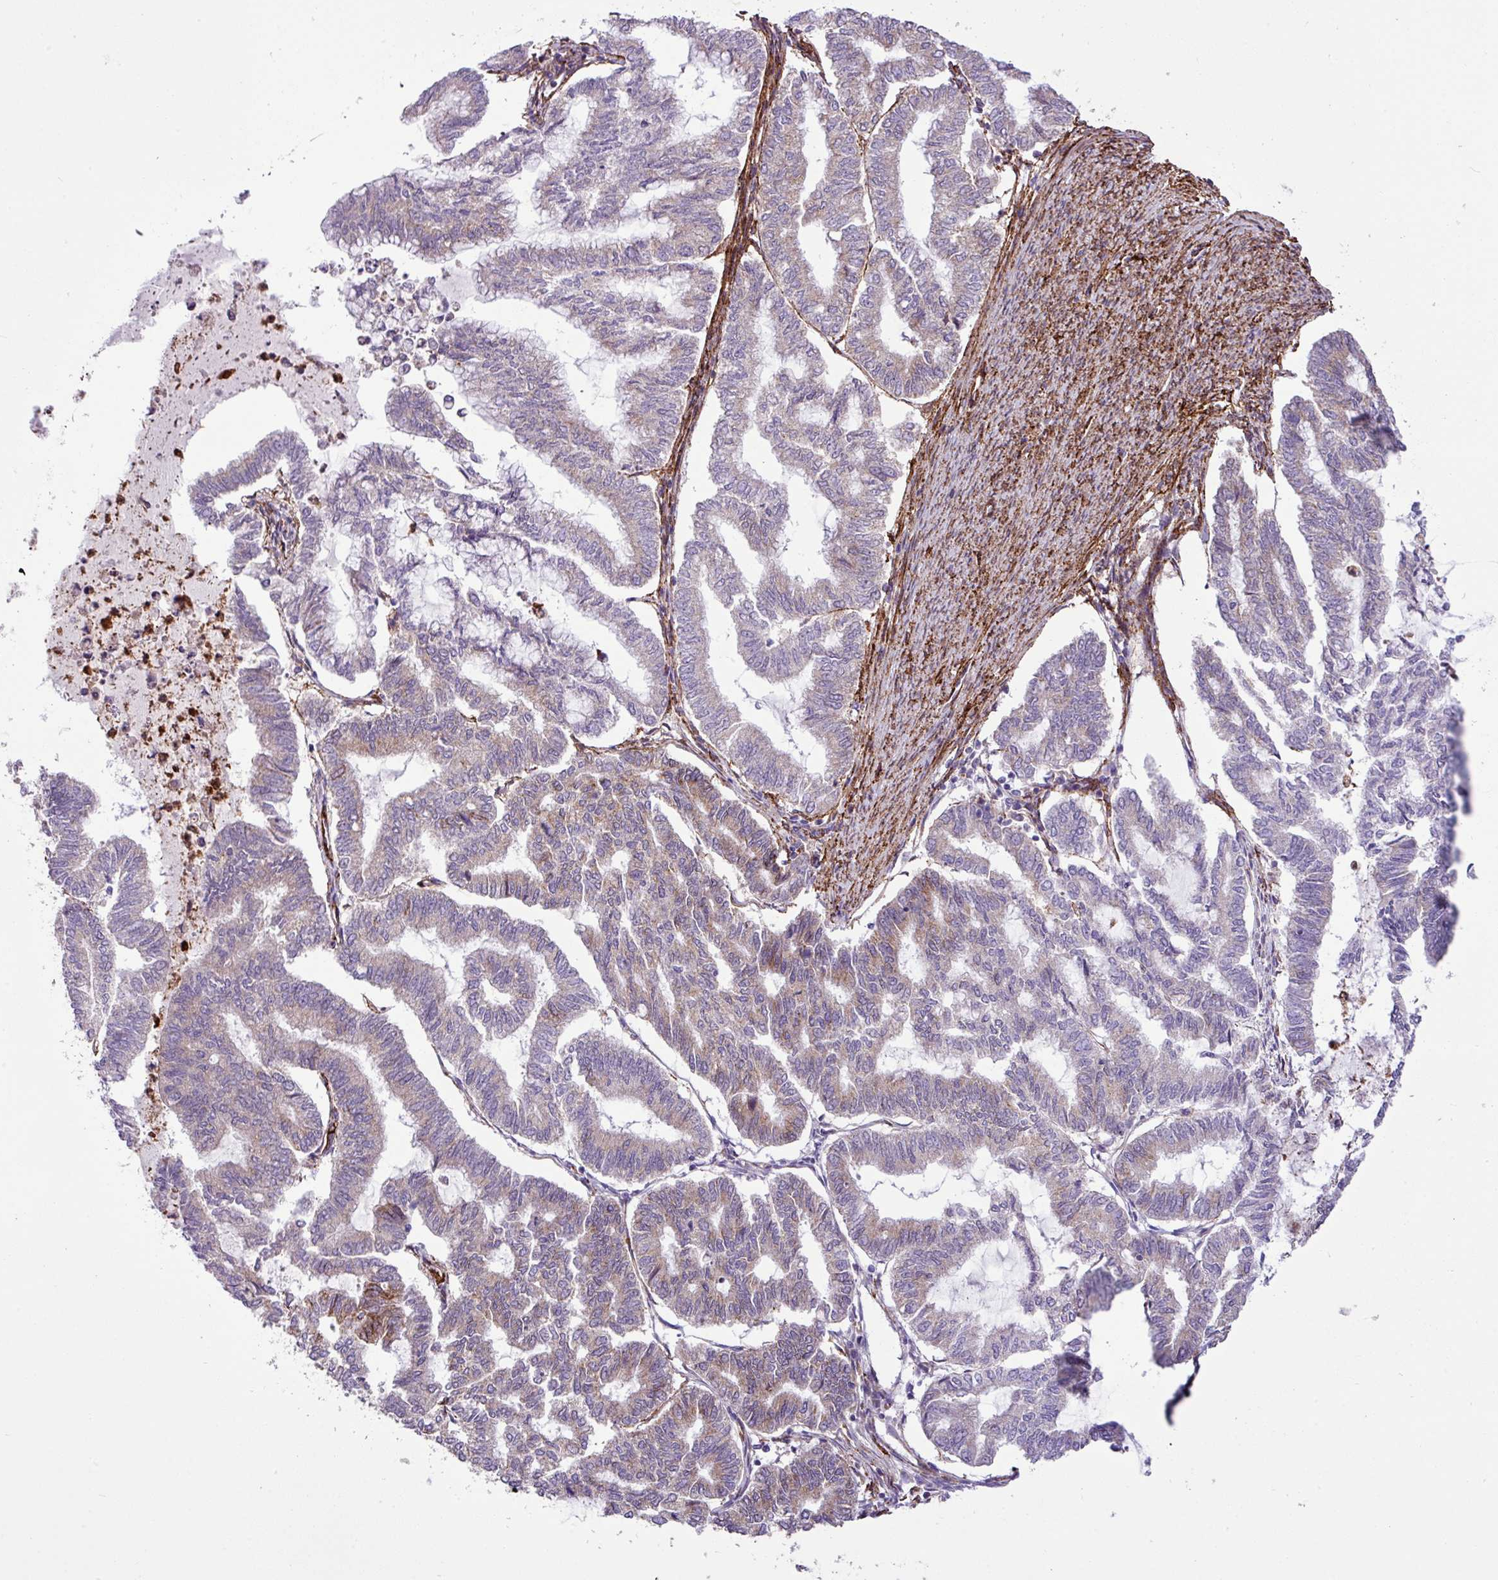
{"staining": {"intensity": "weak", "quantity": "25%-75%", "location": "cytoplasmic/membranous"}, "tissue": "endometrial cancer", "cell_type": "Tumor cells", "image_type": "cancer", "snomed": [{"axis": "morphology", "description": "Adenocarcinoma, NOS"}, {"axis": "topography", "description": "Endometrium"}], "caption": "Endometrial adenocarcinoma stained for a protein exhibits weak cytoplasmic/membranous positivity in tumor cells.", "gene": "FAM47E", "patient": {"sex": "female", "age": 79}}